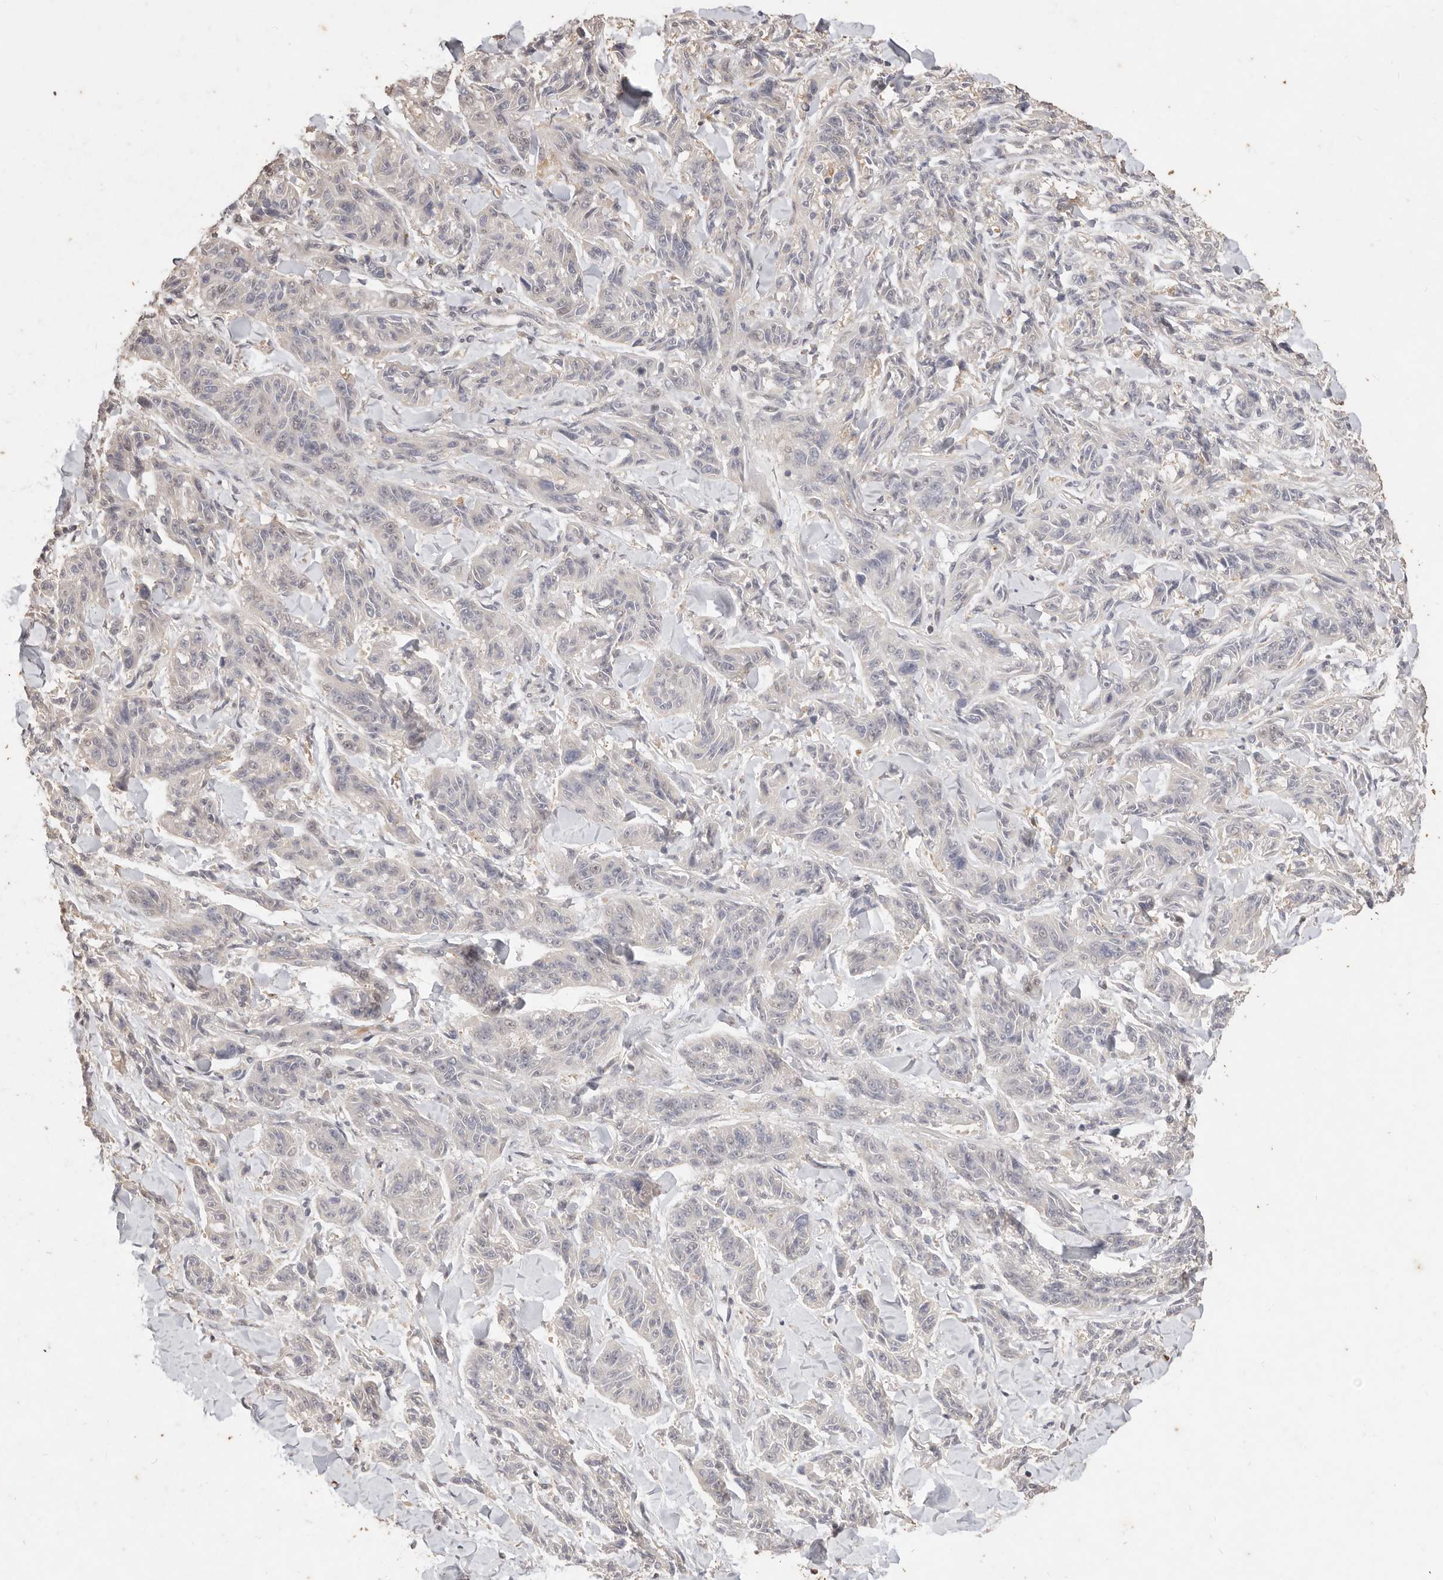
{"staining": {"intensity": "negative", "quantity": "none", "location": "none"}, "tissue": "melanoma", "cell_type": "Tumor cells", "image_type": "cancer", "snomed": [{"axis": "morphology", "description": "Malignant melanoma, NOS"}, {"axis": "topography", "description": "Skin"}], "caption": "High magnification brightfield microscopy of malignant melanoma stained with DAB (brown) and counterstained with hematoxylin (blue): tumor cells show no significant staining.", "gene": "KIF9", "patient": {"sex": "male", "age": 53}}